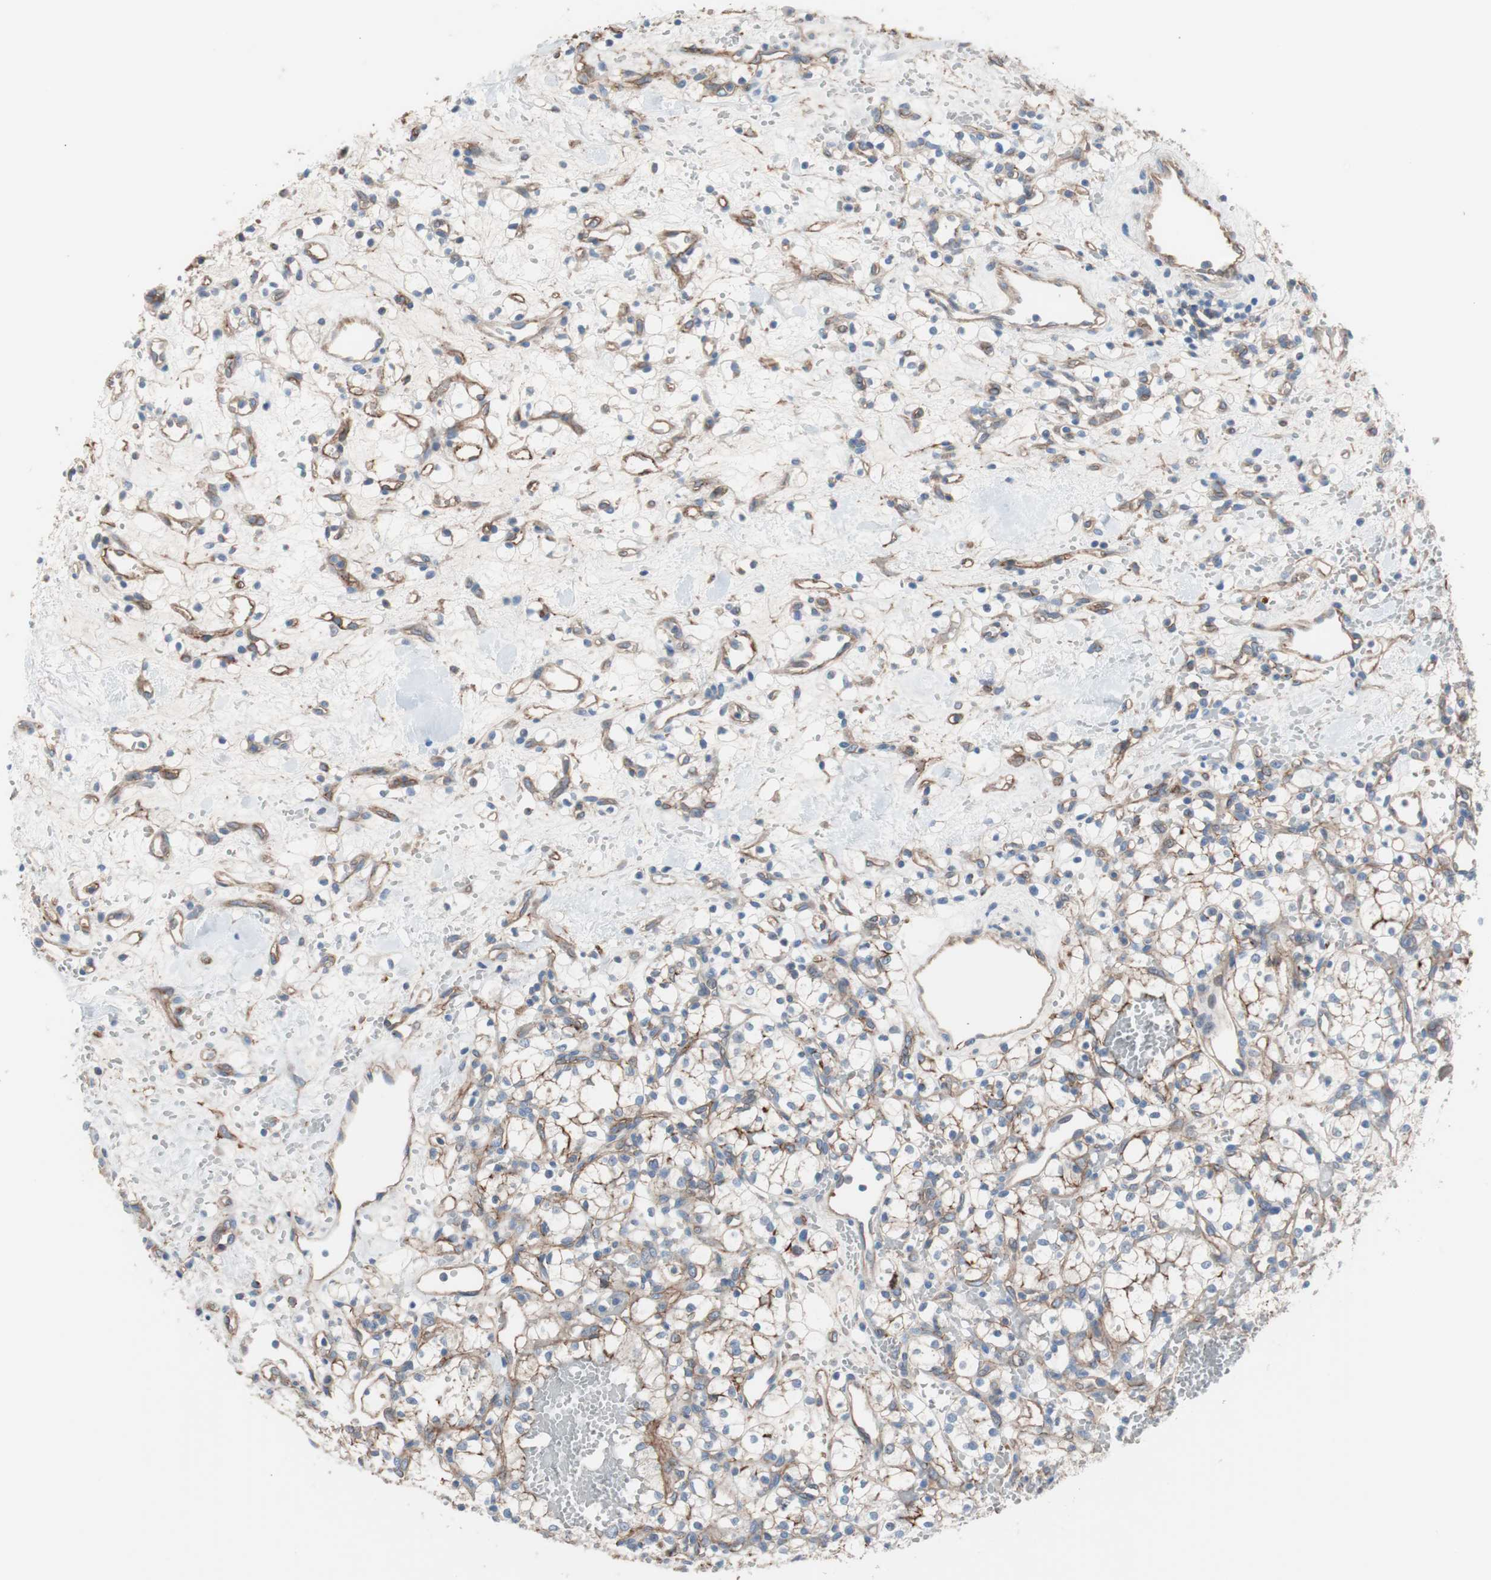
{"staining": {"intensity": "negative", "quantity": "none", "location": "none"}, "tissue": "renal cancer", "cell_type": "Tumor cells", "image_type": "cancer", "snomed": [{"axis": "morphology", "description": "Adenocarcinoma, NOS"}, {"axis": "topography", "description": "Kidney"}], "caption": "This is a image of immunohistochemistry staining of renal cancer (adenocarcinoma), which shows no positivity in tumor cells.", "gene": "CD81", "patient": {"sex": "female", "age": 60}}